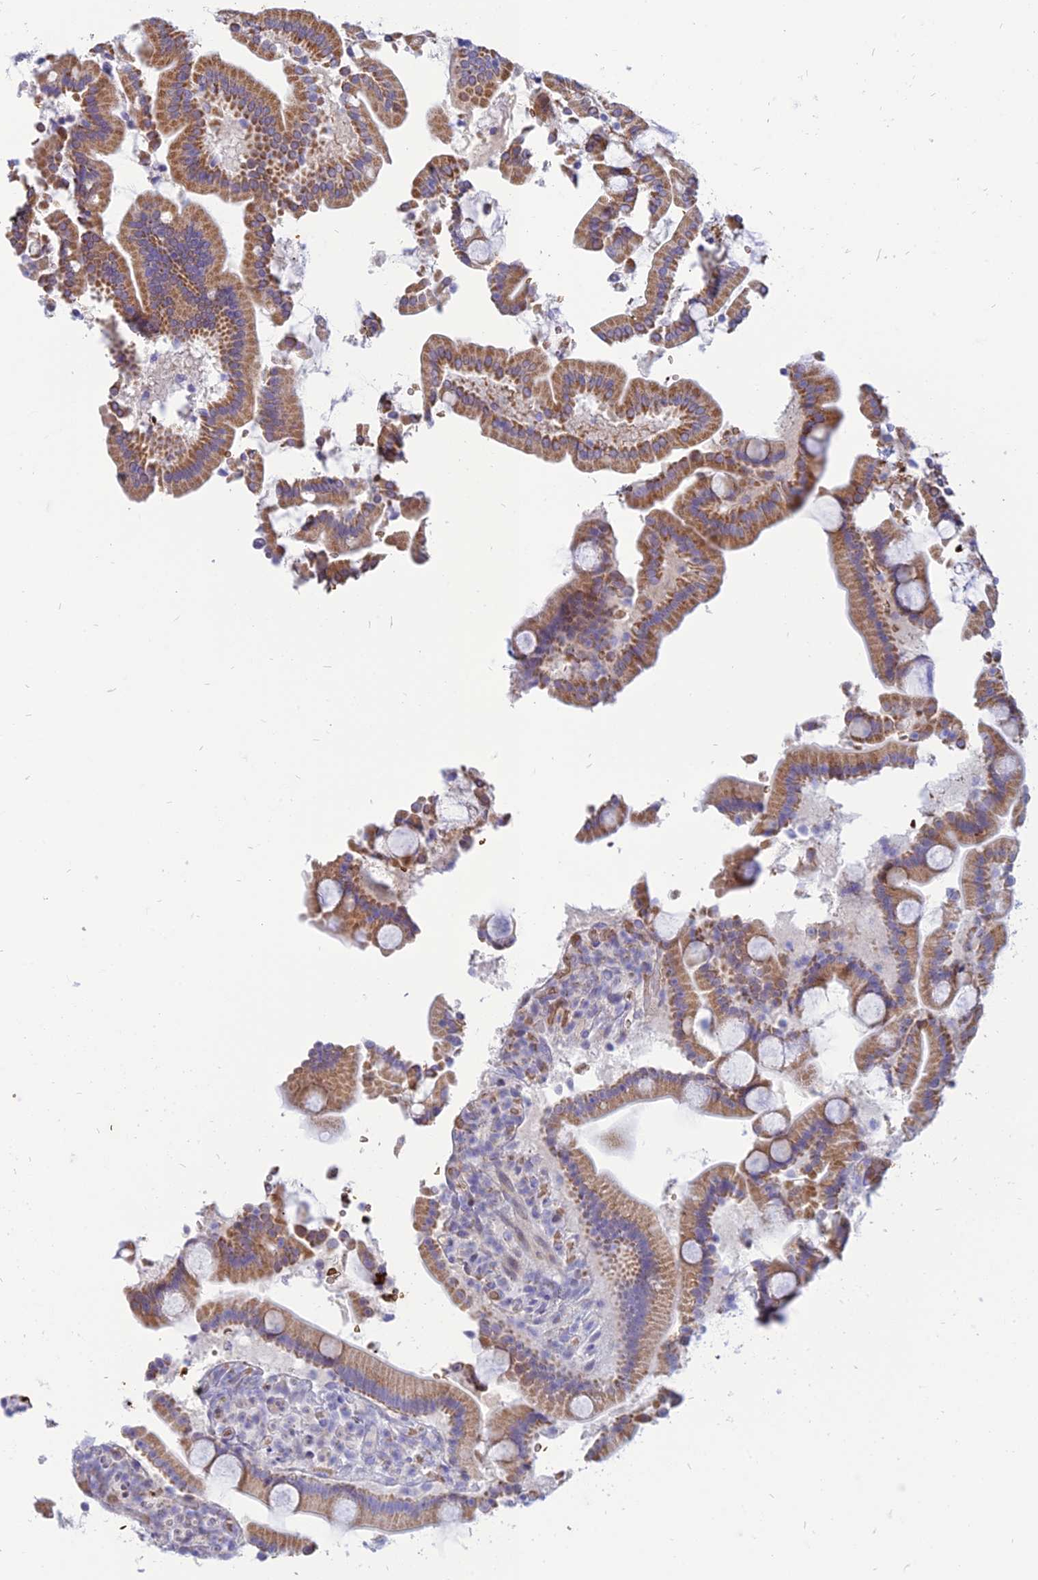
{"staining": {"intensity": "moderate", "quantity": ">75%", "location": "cytoplasmic/membranous"}, "tissue": "duodenum", "cell_type": "Glandular cells", "image_type": "normal", "snomed": [{"axis": "morphology", "description": "Normal tissue, NOS"}, {"axis": "topography", "description": "Duodenum"}], "caption": "The histopathology image displays immunohistochemical staining of unremarkable duodenum. There is moderate cytoplasmic/membranous positivity is appreciated in about >75% of glandular cells.", "gene": "HHAT", "patient": {"sex": "male", "age": 55}}